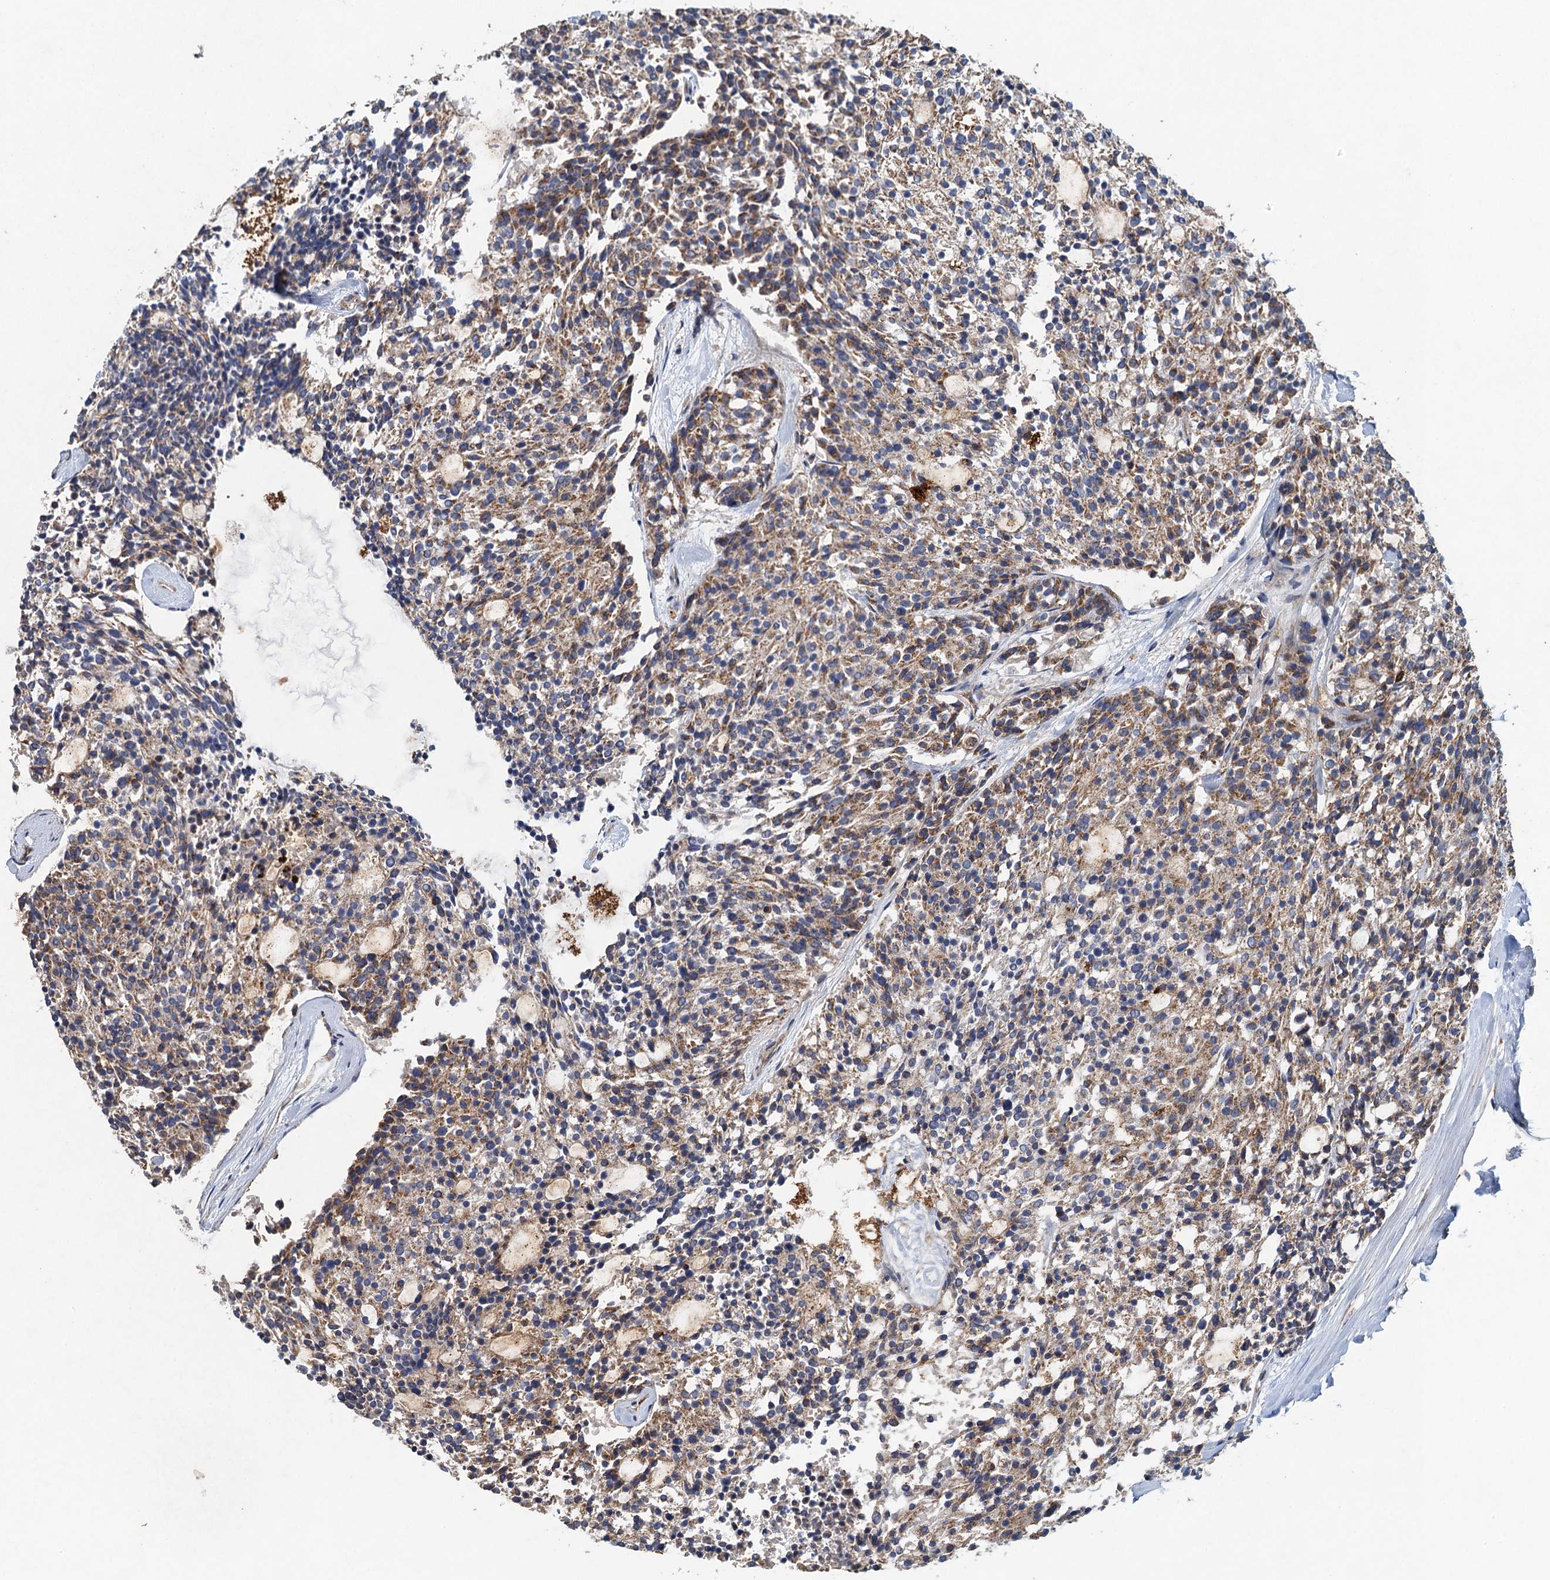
{"staining": {"intensity": "moderate", "quantity": "25%-75%", "location": "cytoplasmic/membranous"}, "tissue": "carcinoid", "cell_type": "Tumor cells", "image_type": "cancer", "snomed": [{"axis": "morphology", "description": "Carcinoid, malignant, NOS"}, {"axis": "topography", "description": "Pancreas"}], "caption": "Carcinoid (malignant) tissue displays moderate cytoplasmic/membranous expression in about 25%-75% of tumor cells Immunohistochemistry (ihc) stains the protein in brown and the nuclei are stained blue.", "gene": "BCS1L", "patient": {"sex": "female", "age": 54}}